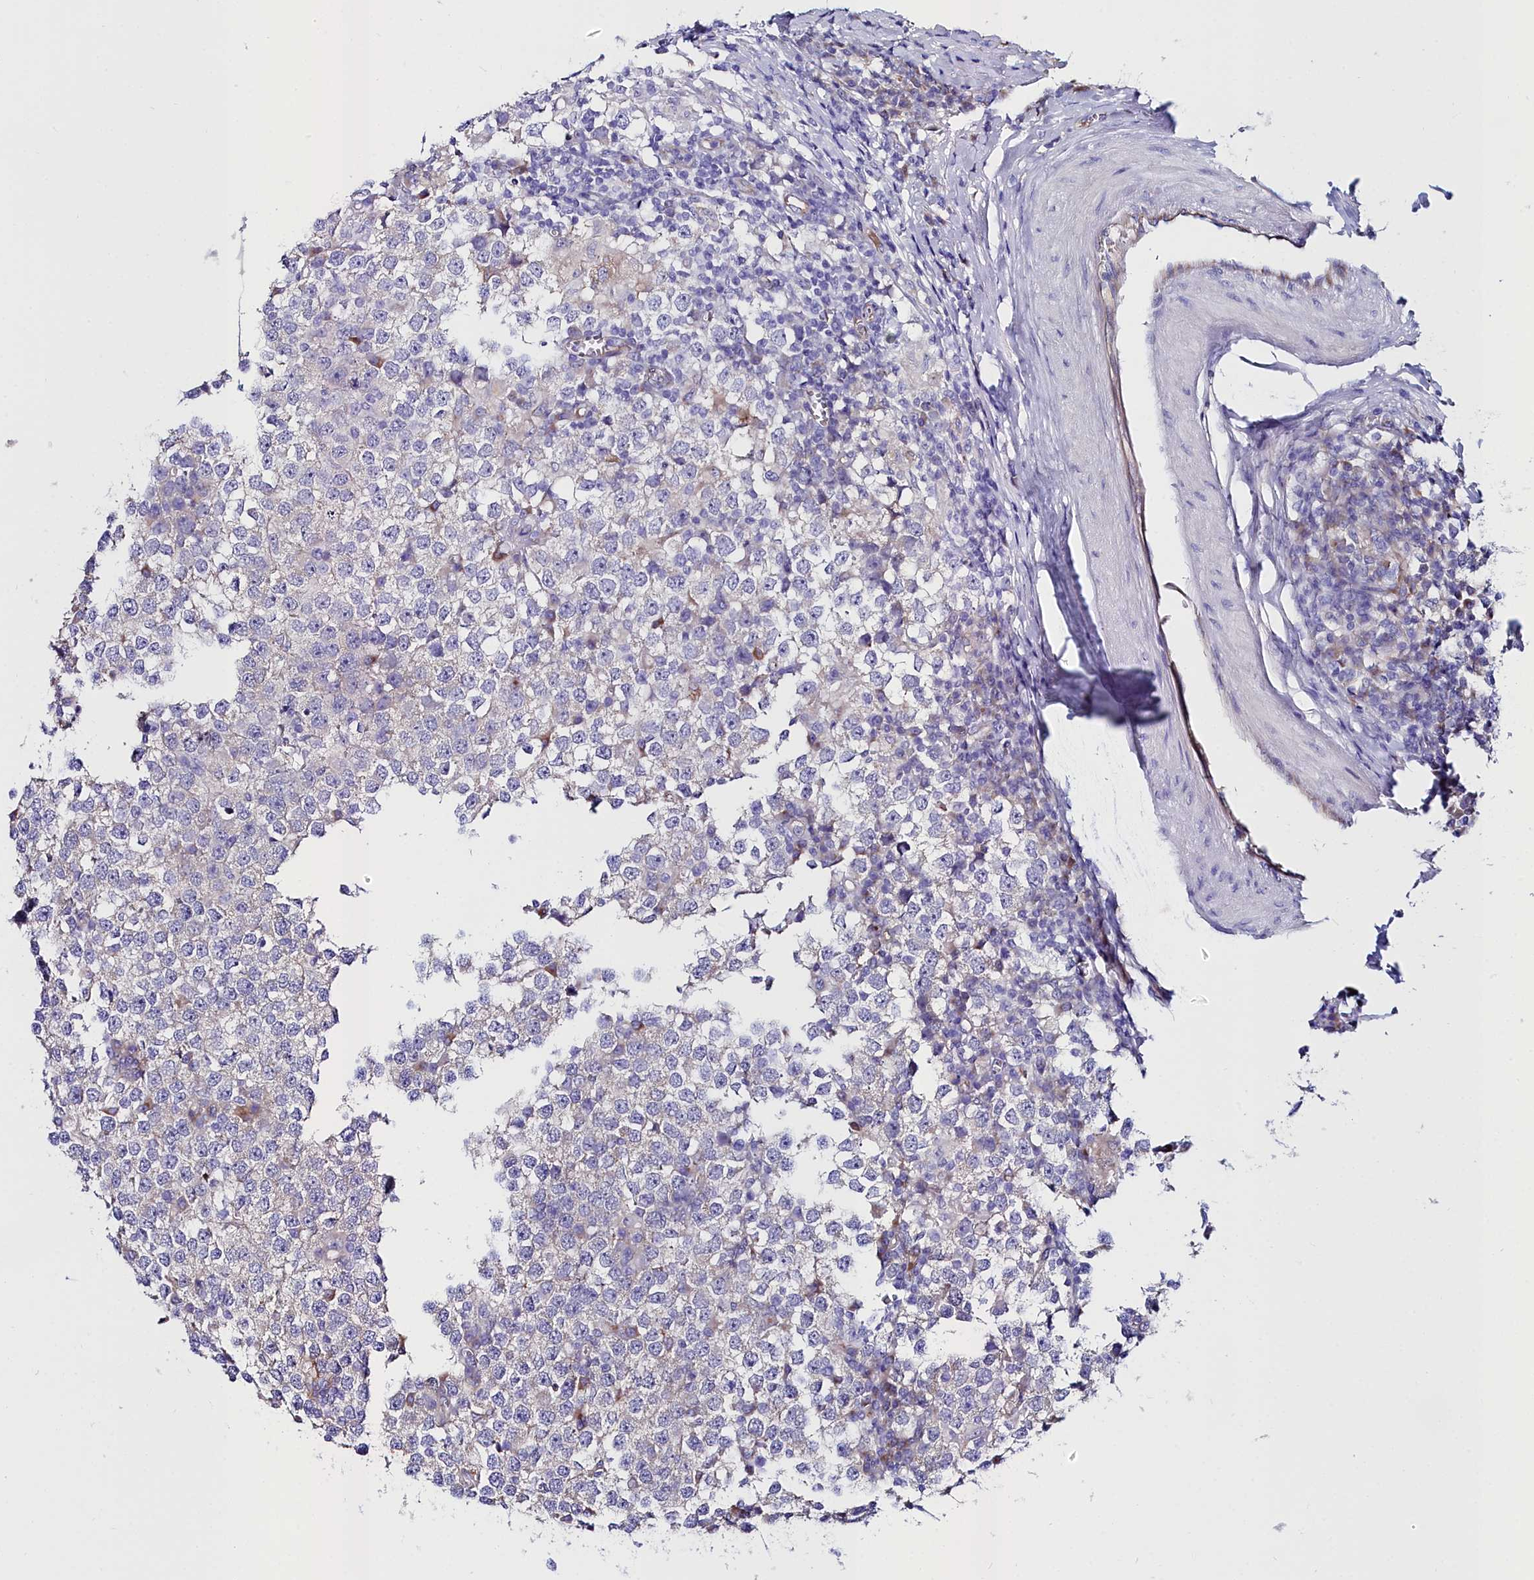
{"staining": {"intensity": "negative", "quantity": "none", "location": "none"}, "tissue": "testis cancer", "cell_type": "Tumor cells", "image_type": "cancer", "snomed": [{"axis": "morphology", "description": "Seminoma, NOS"}, {"axis": "topography", "description": "Testis"}], "caption": "Tumor cells show no significant protein expression in testis cancer.", "gene": "SLC49A3", "patient": {"sex": "male", "age": 65}}